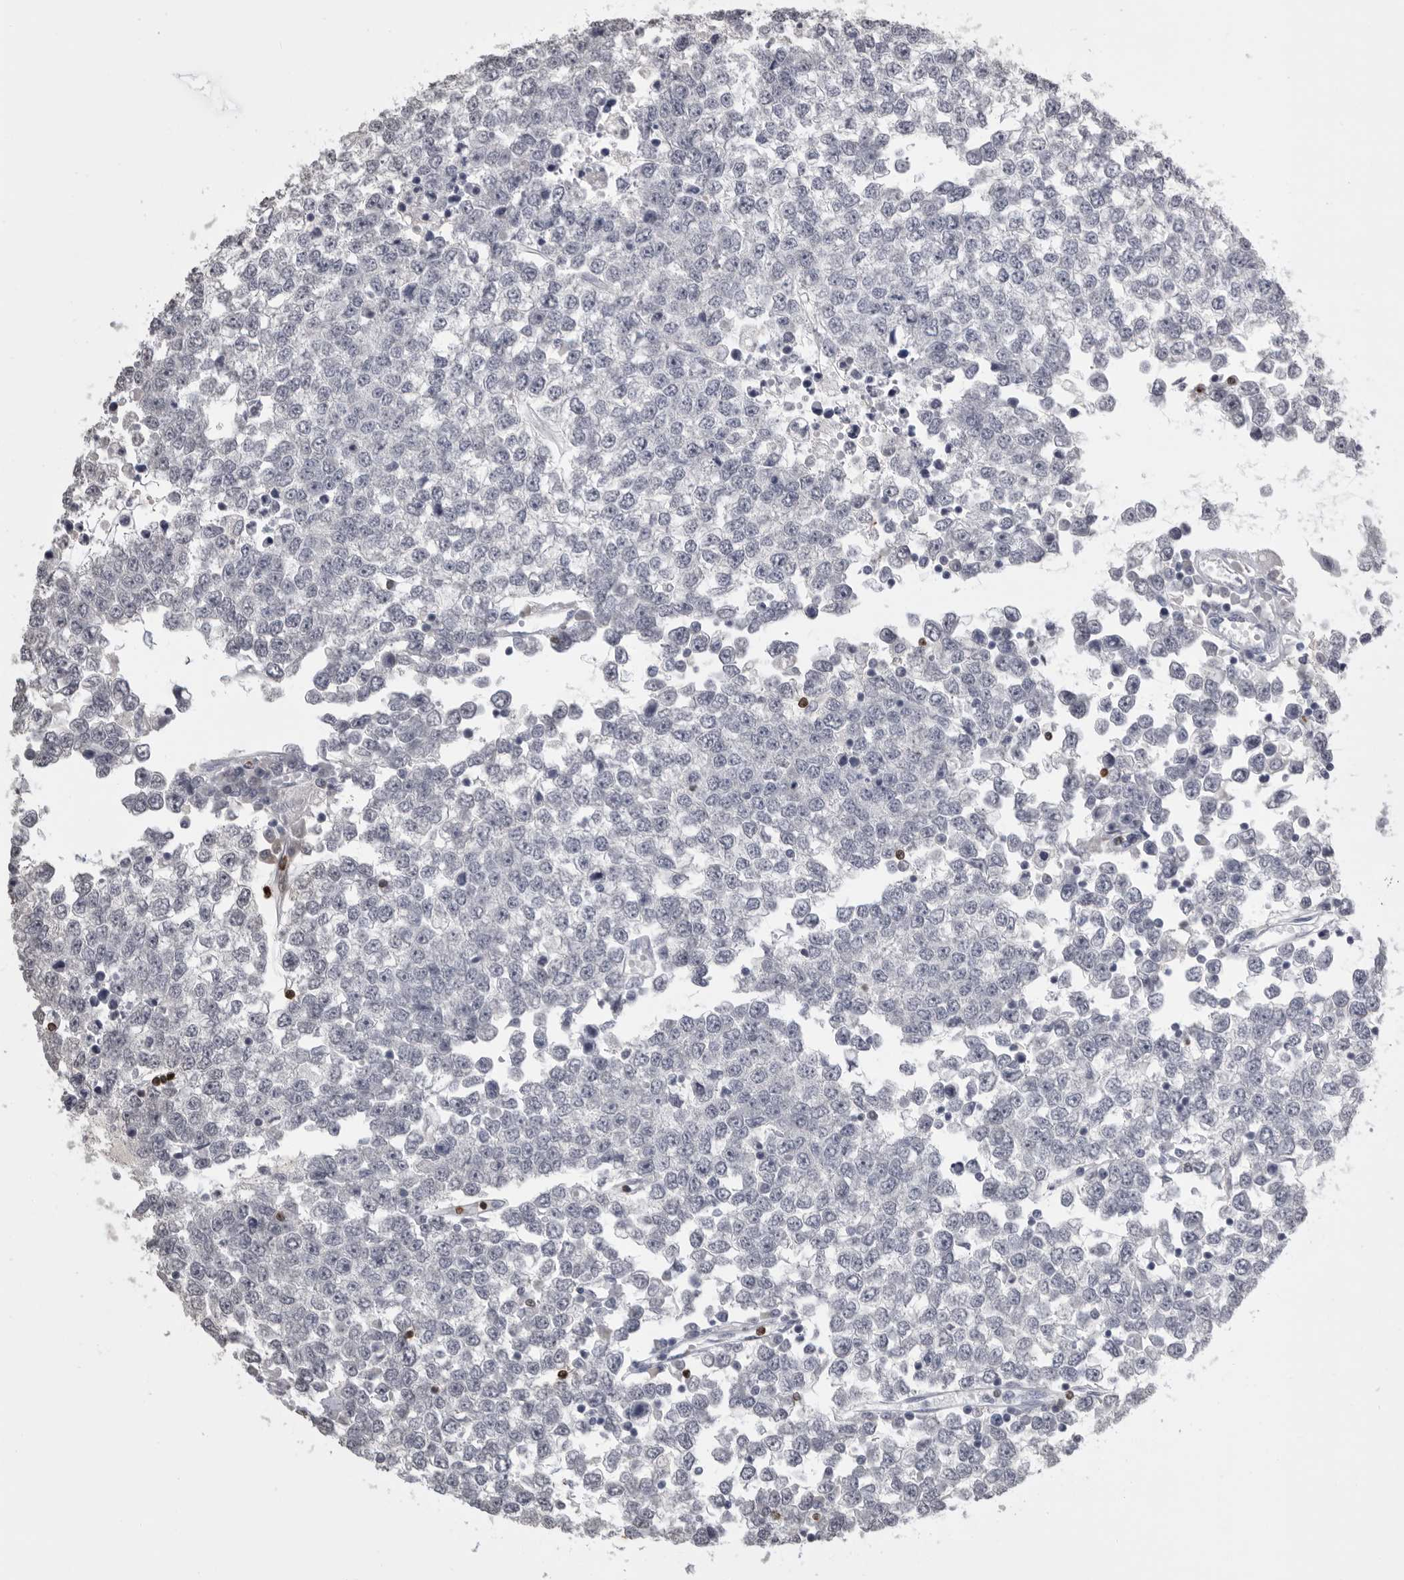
{"staining": {"intensity": "negative", "quantity": "none", "location": "none"}, "tissue": "testis cancer", "cell_type": "Tumor cells", "image_type": "cancer", "snomed": [{"axis": "morphology", "description": "Seminoma, NOS"}, {"axis": "topography", "description": "Testis"}], "caption": "Immunohistochemical staining of human testis cancer (seminoma) shows no significant expression in tumor cells.", "gene": "GNLY", "patient": {"sex": "male", "age": 65}}